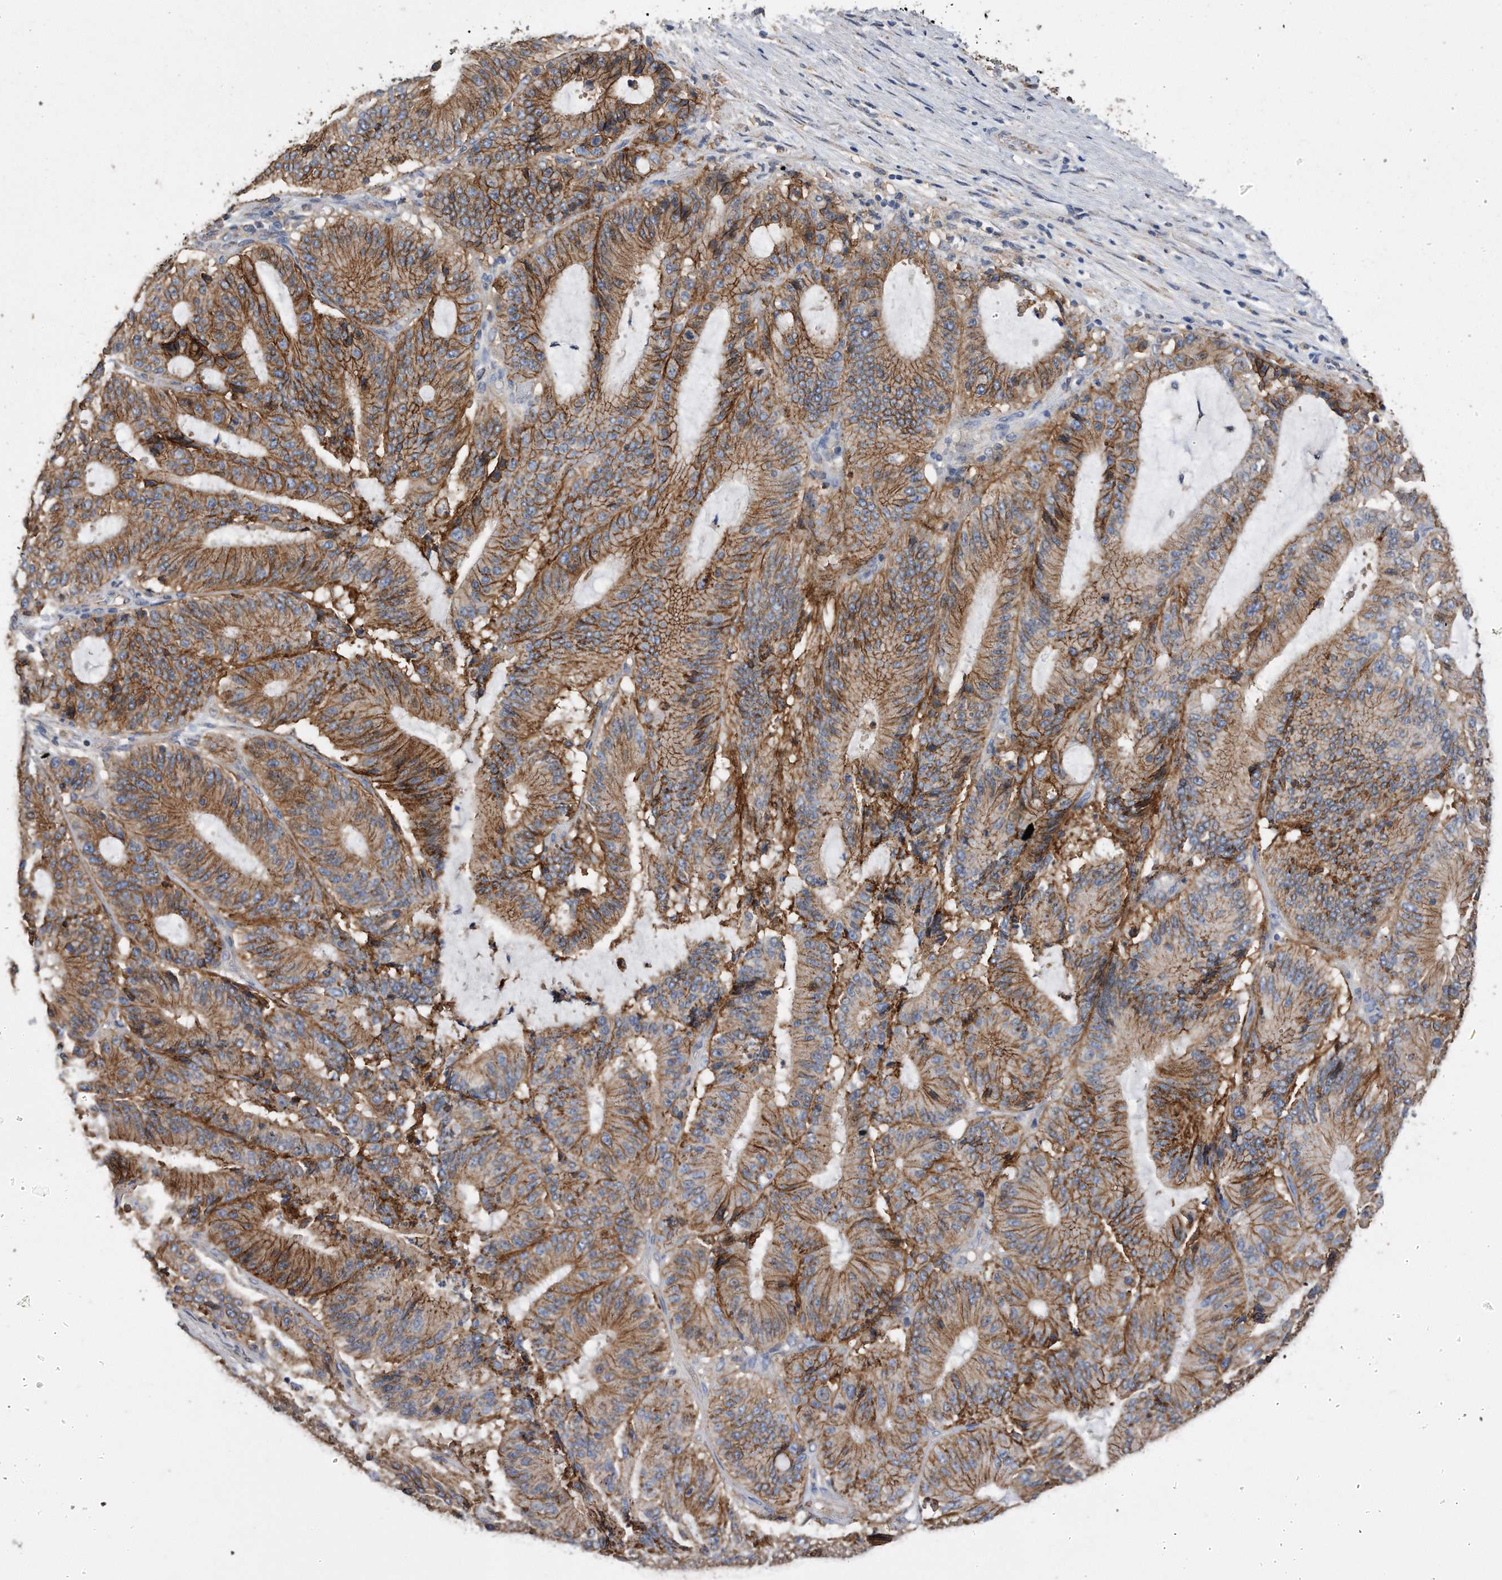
{"staining": {"intensity": "strong", "quantity": ">75%", "location": "cytoplasmic/membranous"}, "tissue": "liver cancer", "cell_type": "Tumor cells", "image_type": "cancer", "snomed": [{"axis": "morphology", "description": "Normal tissue, NOS"}, {"axis": "morphology", "description": "Cholangiocarcinoma"}, {"axis": "topography", "description": "Liver"}, {"axis": "topography", "description": "Peripheral nerve tissue"}], "caption": "Protein expression analysis of cholangiocarcinoma (liver) reveals strong cytoplasmic/membranous staining in about >75% of tumor cells. Using DAB (brown) and hematoxylin (blue) stains, captured at high magnification using brightfield microscopy.", "gene": "CDCP1", "patient": {"sex": "female", "age": 73}}